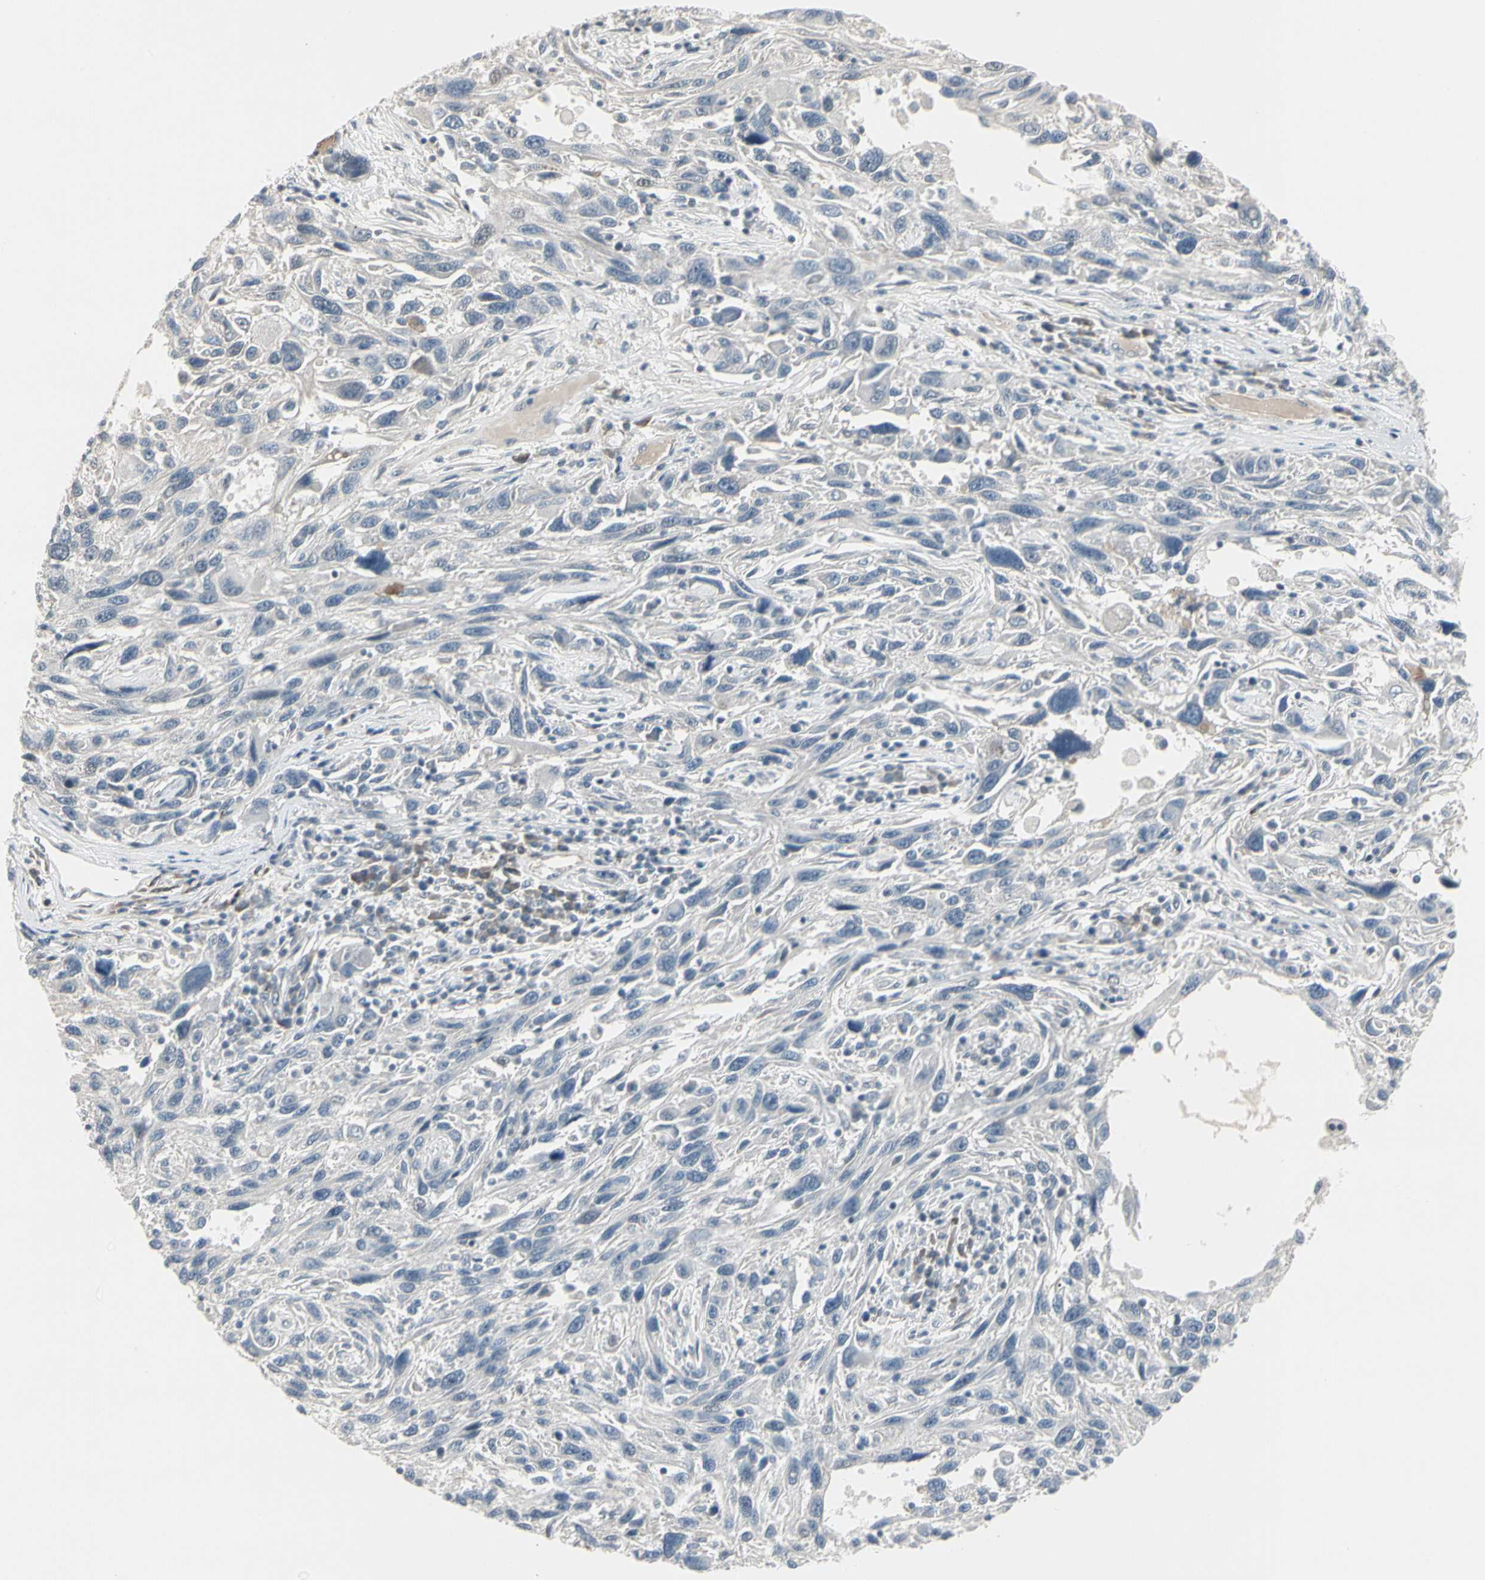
{"staining": {"intensity": "negative", "quantity": "none", "location": "none"}, "tissue": "melanoma", "cell_type": "Tumor cells", "image_type": "cancer", "snomed": [{"axis": "morphology", "description": "Malignant melanoma, NOS"}, {"axis": "topography", "description": "Skin"}], "caption": "IHC image of human malignant melanoma stained for a protein (brown), which exhibits no staining in tumor cells.", "gene": "DMPK", "patient": {"sex": "male", "age": 53}}